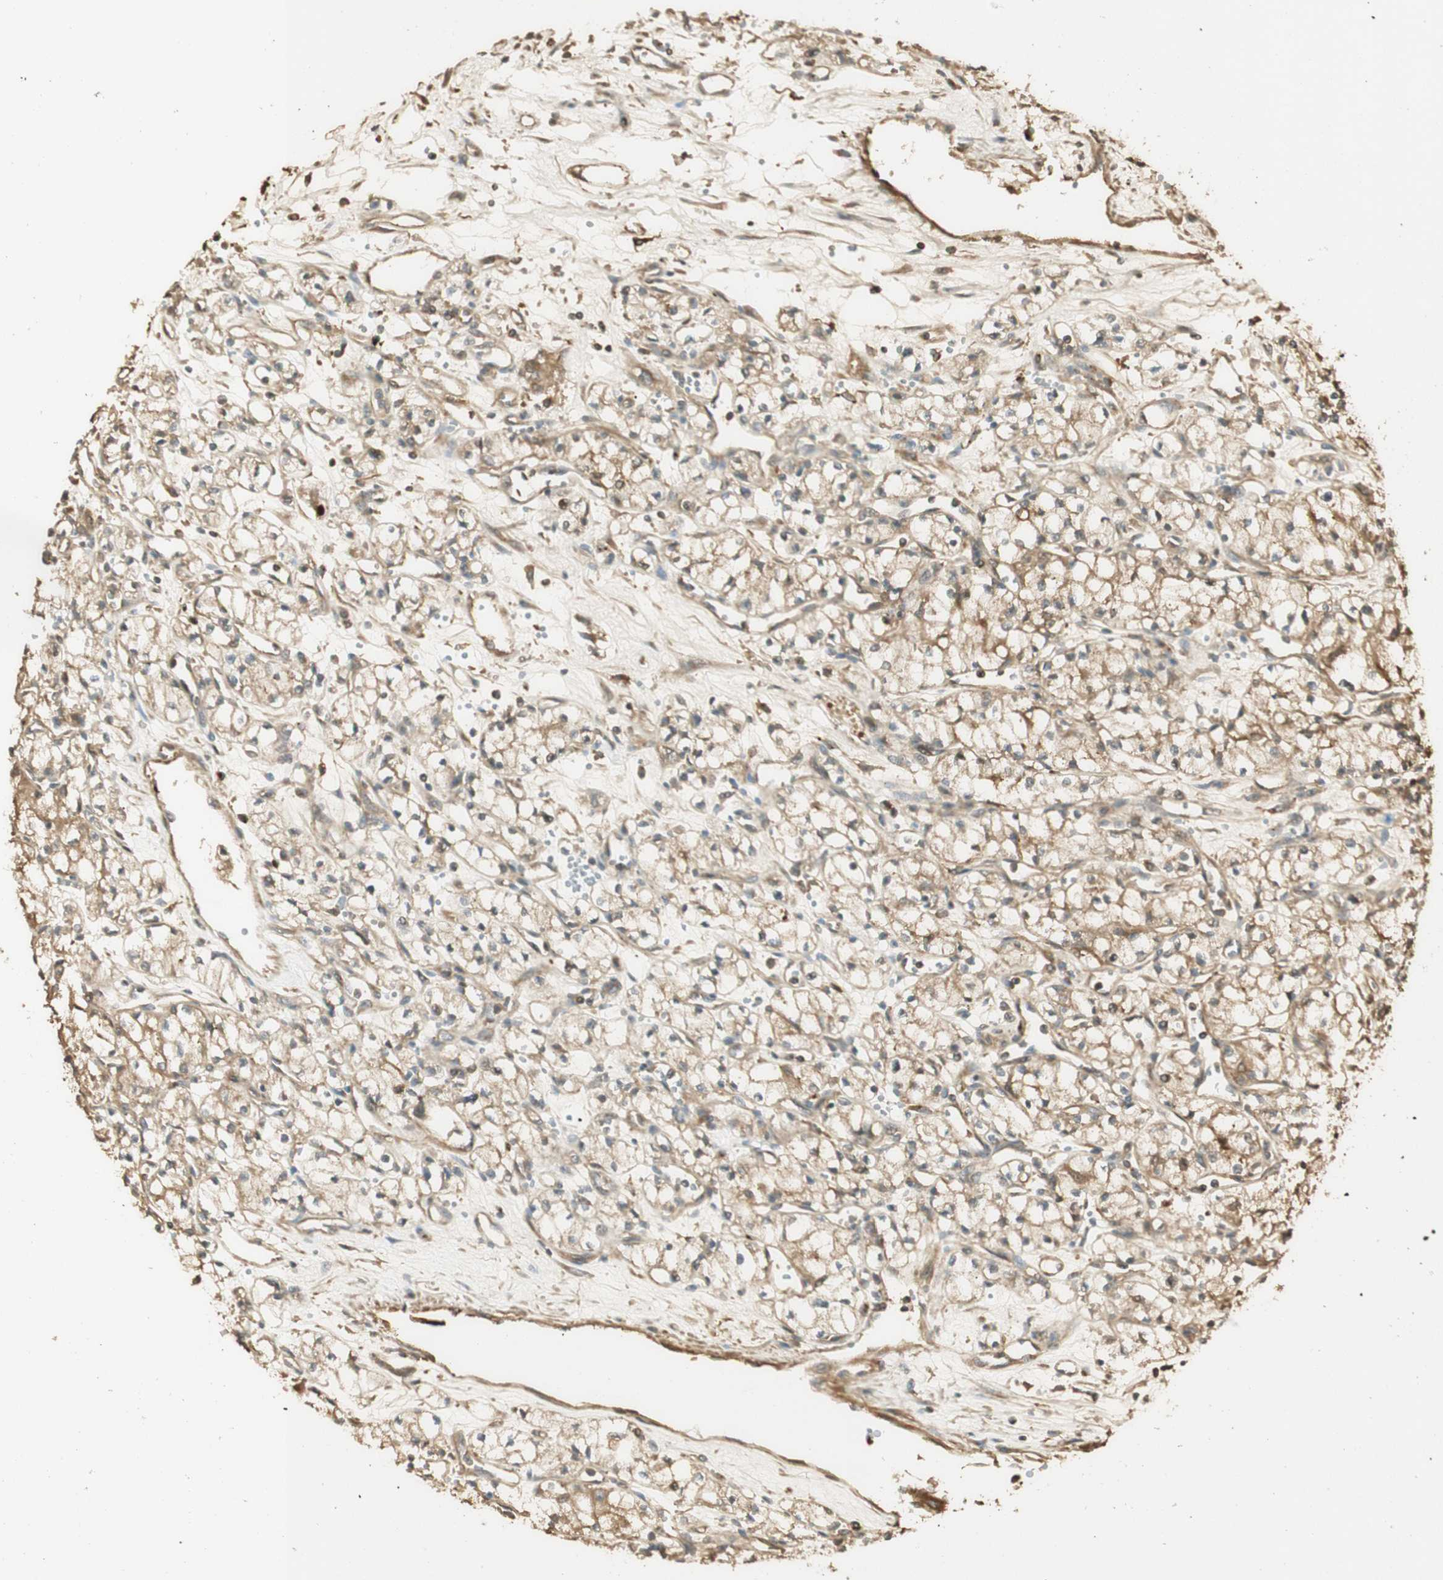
{"staining": {"intensity": "moderate", "quantity": ">75%", "location": "cytoplasmic/membranous"}, "tissue": "renal cancer", "cell_type": "Tumor cells", "image_type": "cancer", "snomed": [{"axis": "morphology", "description": "Normal tissue, NOS"}, {"axis": "morphology", "description": "Adenocarcinoma, NOS"}, {"axis": "topography", "description": "Kidney"}], "caption": "Immunohistochemical staining of human renal adenocarcinoma exhibits medium levels of moderate cytoplasmic/membranous positivity in about >75% of tumor cells.", "gene": "AGER", "patient": {"sex": "male", "age": 59}}